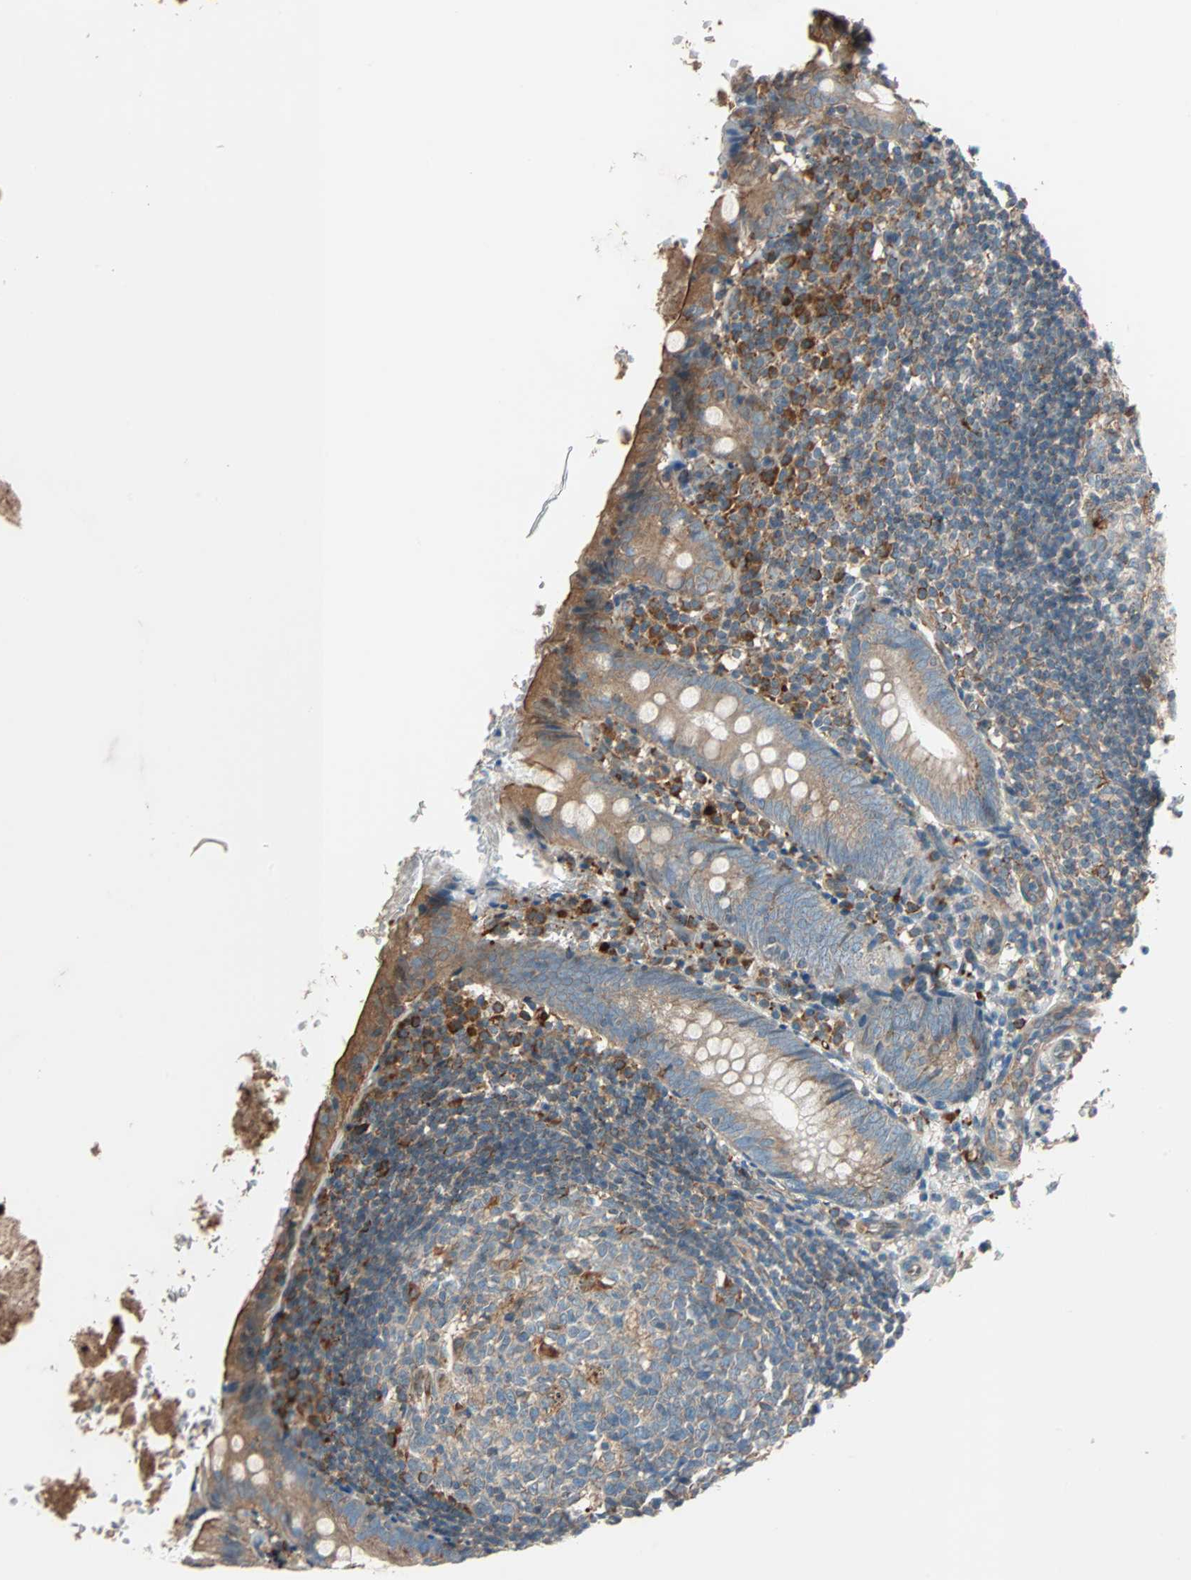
{"staining": {"intensity": "moderate", "quantity": ">75%", "location": "cytoplasmic/membranous"}, "tissue": "appendix", "cell_type": "Glandular cells", "image_type": "normal", "snomed": [{"axis": "morphology", "description": "Normal tissue, NOS"}, {"axis": "topography", "description": "Appendix"}], "caption": "Immunohistochemistry (IHC) staining of normal appendix, which displays medium levels of moderate cytoplasmic/membranous positivity in approximately >75% of glandular cells indicating moderate cytoplasmic/membranous protein expression. The staining was performed using DAB (brown) for protein detection and nuclei were counterstained in hematoxylin (blue).", "gene": "PHYH", "patient": {"sex": "female", "age": 10}}